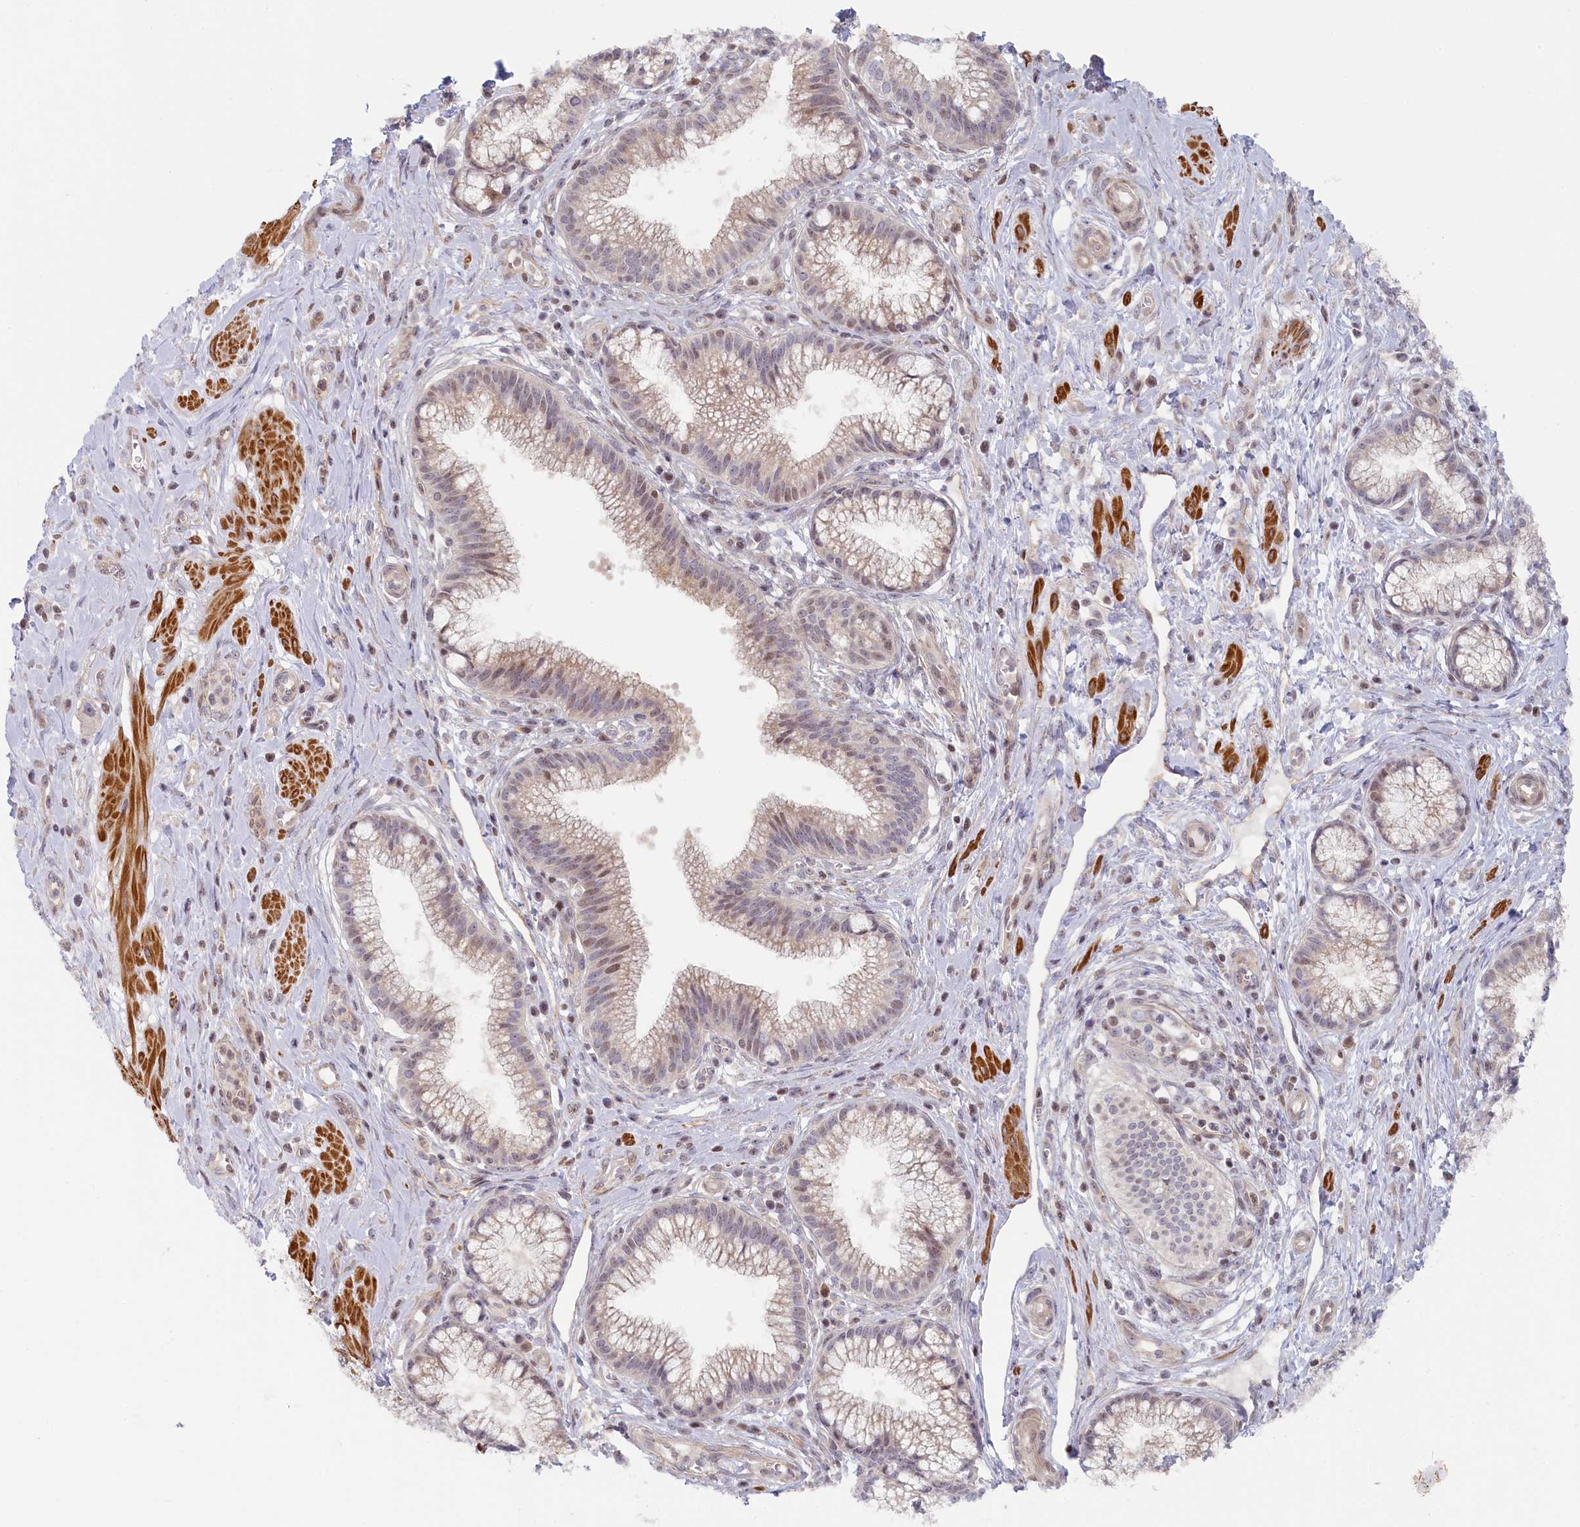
{"staining": {"intensity": "weak", "quantity": "<25%", "location": "nuclear"}, "tissue": "pancreatic cancer", "cell_type": "Tumor cells", "image_type": "cancer", "snomed": [{"axis": "morphology", "description": "Adenocarcinoma, NOS"}, {"axis": "topography", "description": "Pancreas"}], "caption": "Image shows no protein positivity in tumor cells of adenocarcinoma (pancreatic) tissue.", "gene": "INTS4", "patient": {"sex": "male", "age": 72}}